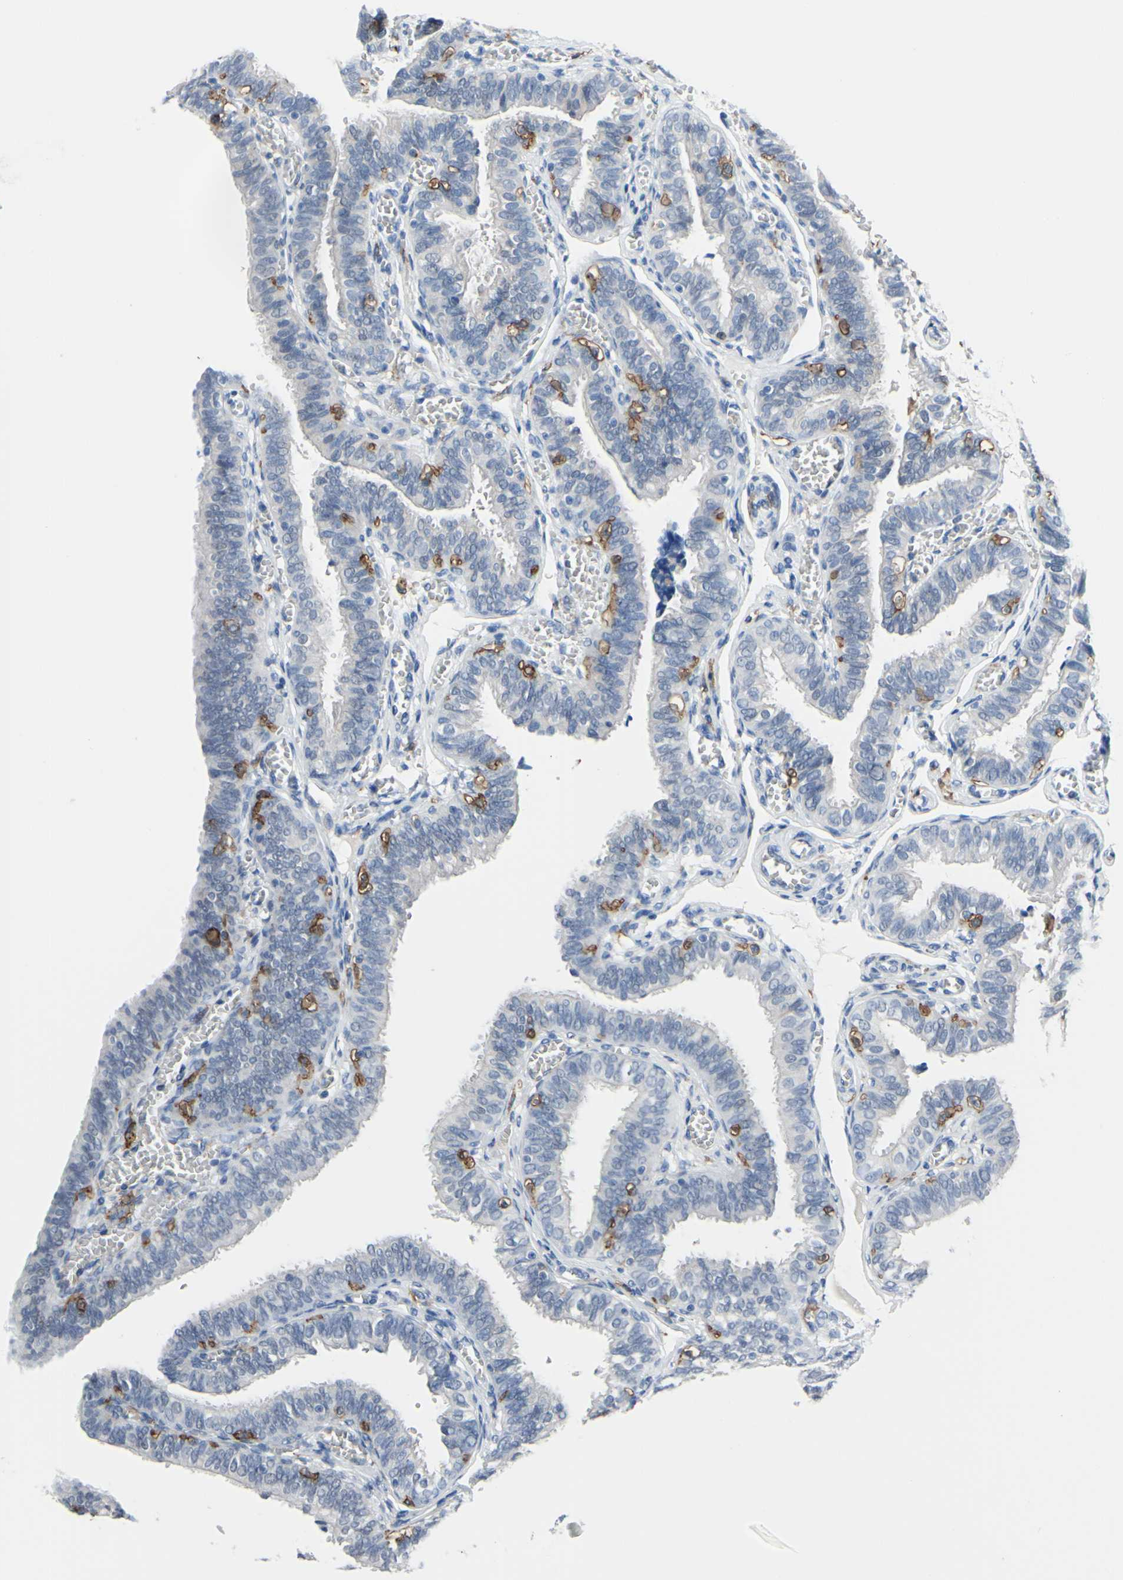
{"staining": {"intensity": "negative", "quantity": "none", "location": "none"}, "tissue": "fallopian tube", "cell_type": "Glandular cells", "image_type": "normal", "snomed": [{"axis": "morphology", "description": "Normal tissue, NOS"}, {"axis": "topography", "description": "Fallopian tube"}], "caption": "High magnification brightfield microscopy of benign fallopian tube stained with DAB (3,3'-diaminobenzidine) (brown) and counterstained with hematoxylin (blue): glandular cells show no significant staining. The staining is performed using DAB (3,3'-diaminobenzidine) brown chromogen with nuclei counter-stained in using hematoxylin.", "gene": "FCGR2A", "patient": {"sex": "female", "age": 46}}